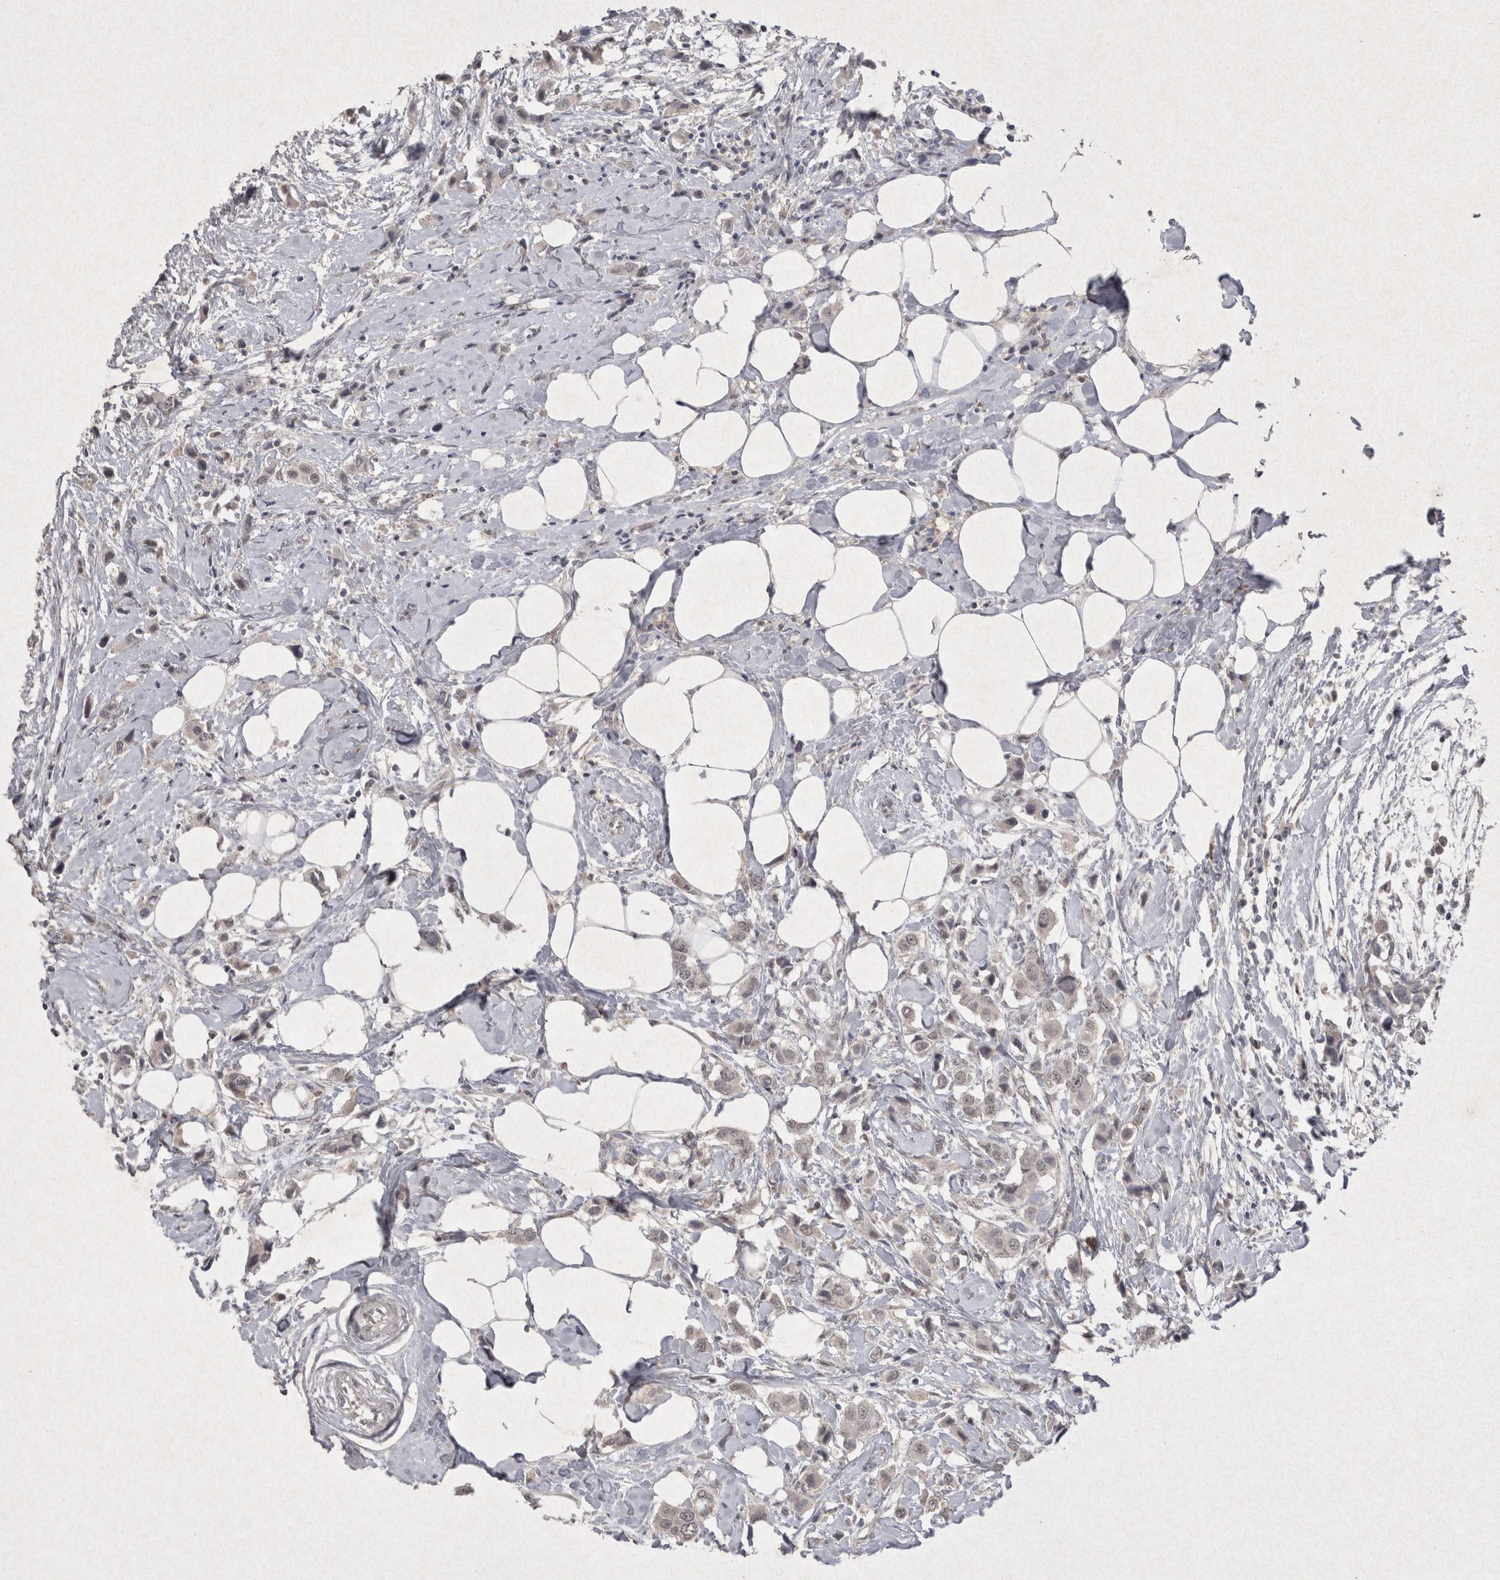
{"staining": {"intensity": "negative", "quantity": "none", "location": "none"}, "tissue": "breast cancer", "cell_type": "Tumor cells", "image_type": "cancer", "snomed": [{"axis": "morphology", "description": "Normal tissue, NOS"}, {"axis": "morphology", "description": "Duct carcinoma"}, {"axis": "topography", "description": "Breast"}], "caption": "Immunohistochemistry (IHC) photomicrograph of neoplastic tissue: breast cancer stained with DAB exhibits no significant protein positivity in tumor cells.", "gene": "LYVE1", "patient": {"sex": "female", "age": 50}}